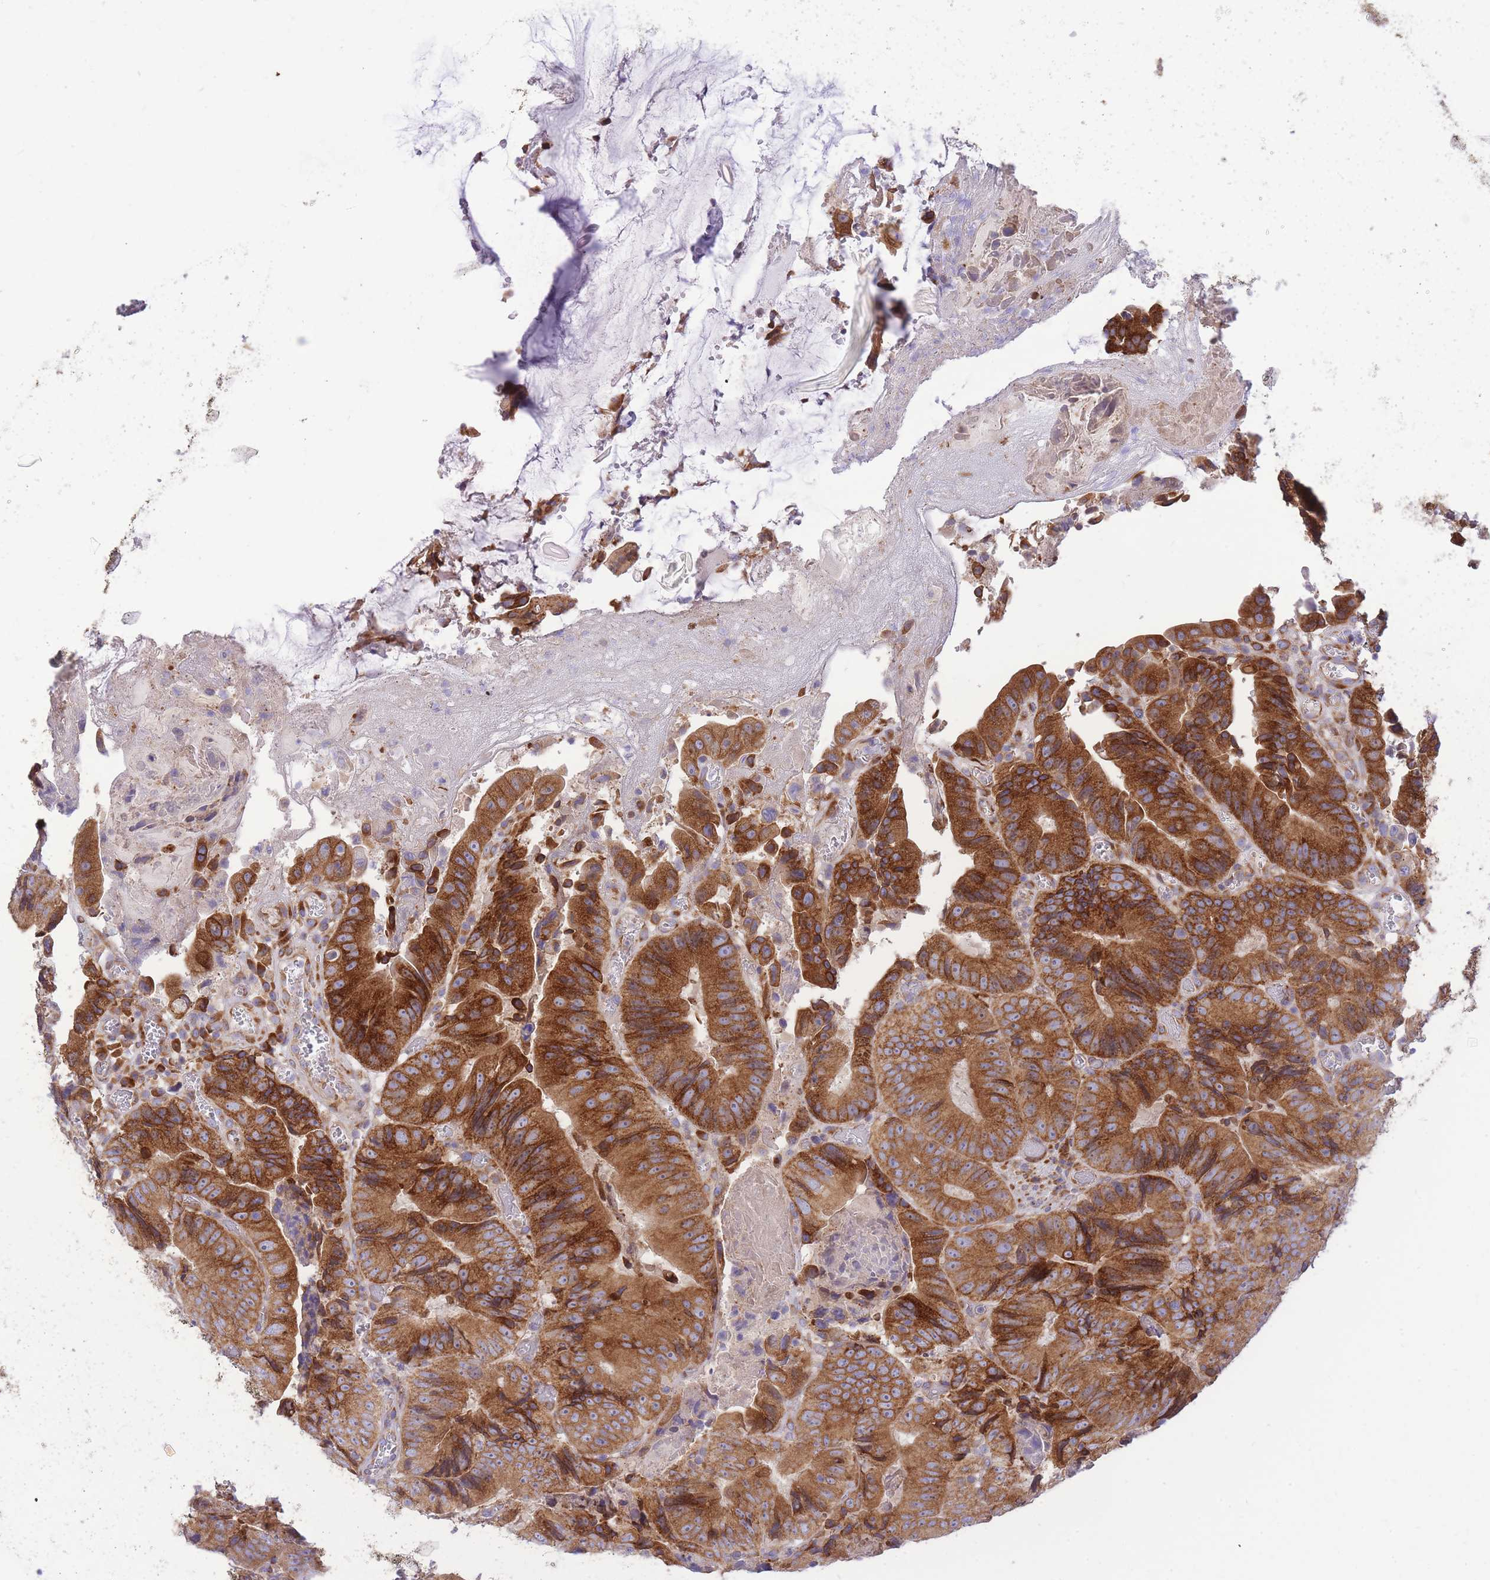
{"staining": {"intensity": "strong", "quantity": ">75%", "location": "cytoplasmic/membranous"}, "tissue": "colorectal cancer", "cell_type": "Tumor cells", "image_type": "cancer", "snomed": [{"axis": "morphology", "description": "Adenocarcinoma, NOS"}, {"axis": "topography", "description": "Colon"}], "caption": "Immunohistochemical staining of colorectal cancer demonstrates strong cytoplasmic/membranous protein positivity in about >75% of tumor cells. The staining was performed using DAB to visualize the protein expression in brown, while the nuclei were stained in blue with hematoxylin (Magnification: 20x).", "gene": "GBP7", "patient": {"sex": "female", "age": 86}}